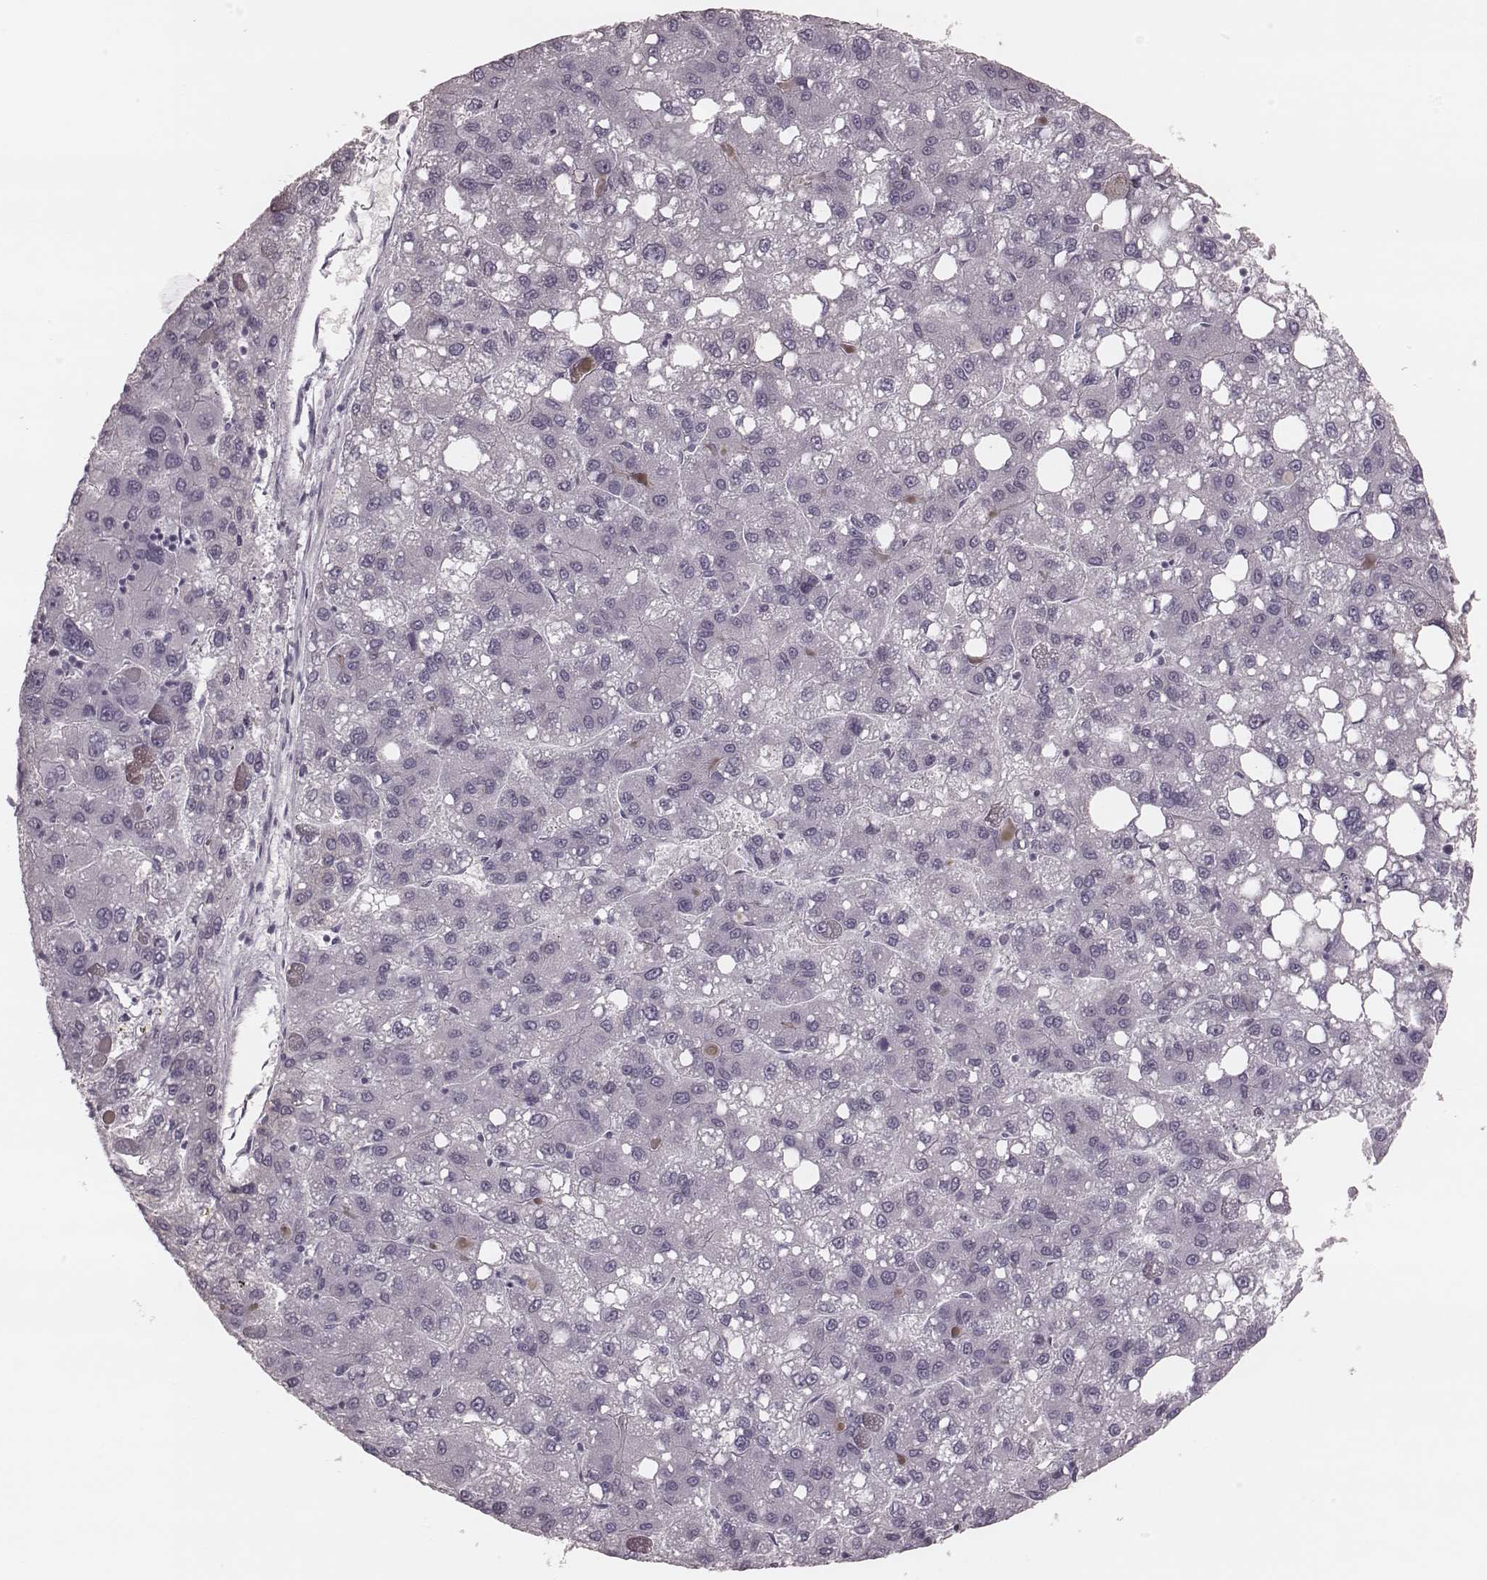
{"staining": {"intensity": "negative", "quantity": "none", "location": "none"}, "tissue": "liver cancer", "cell_type": "Tumor cells", "image_type": "cancer", "snomed": [{"axis": "morphology", "description": "Carcinoma, Hepatocellular, NOS"}, {"axis": "topography", "description": "Liver"}], "caption": "This is a histopathology image of immunohistochemistry staining of hepatocellular carcinoma (liver), which shows no expression in tumor cells.", "gene": "KRT74", "patient": {"sex": "female", "age": 82}}